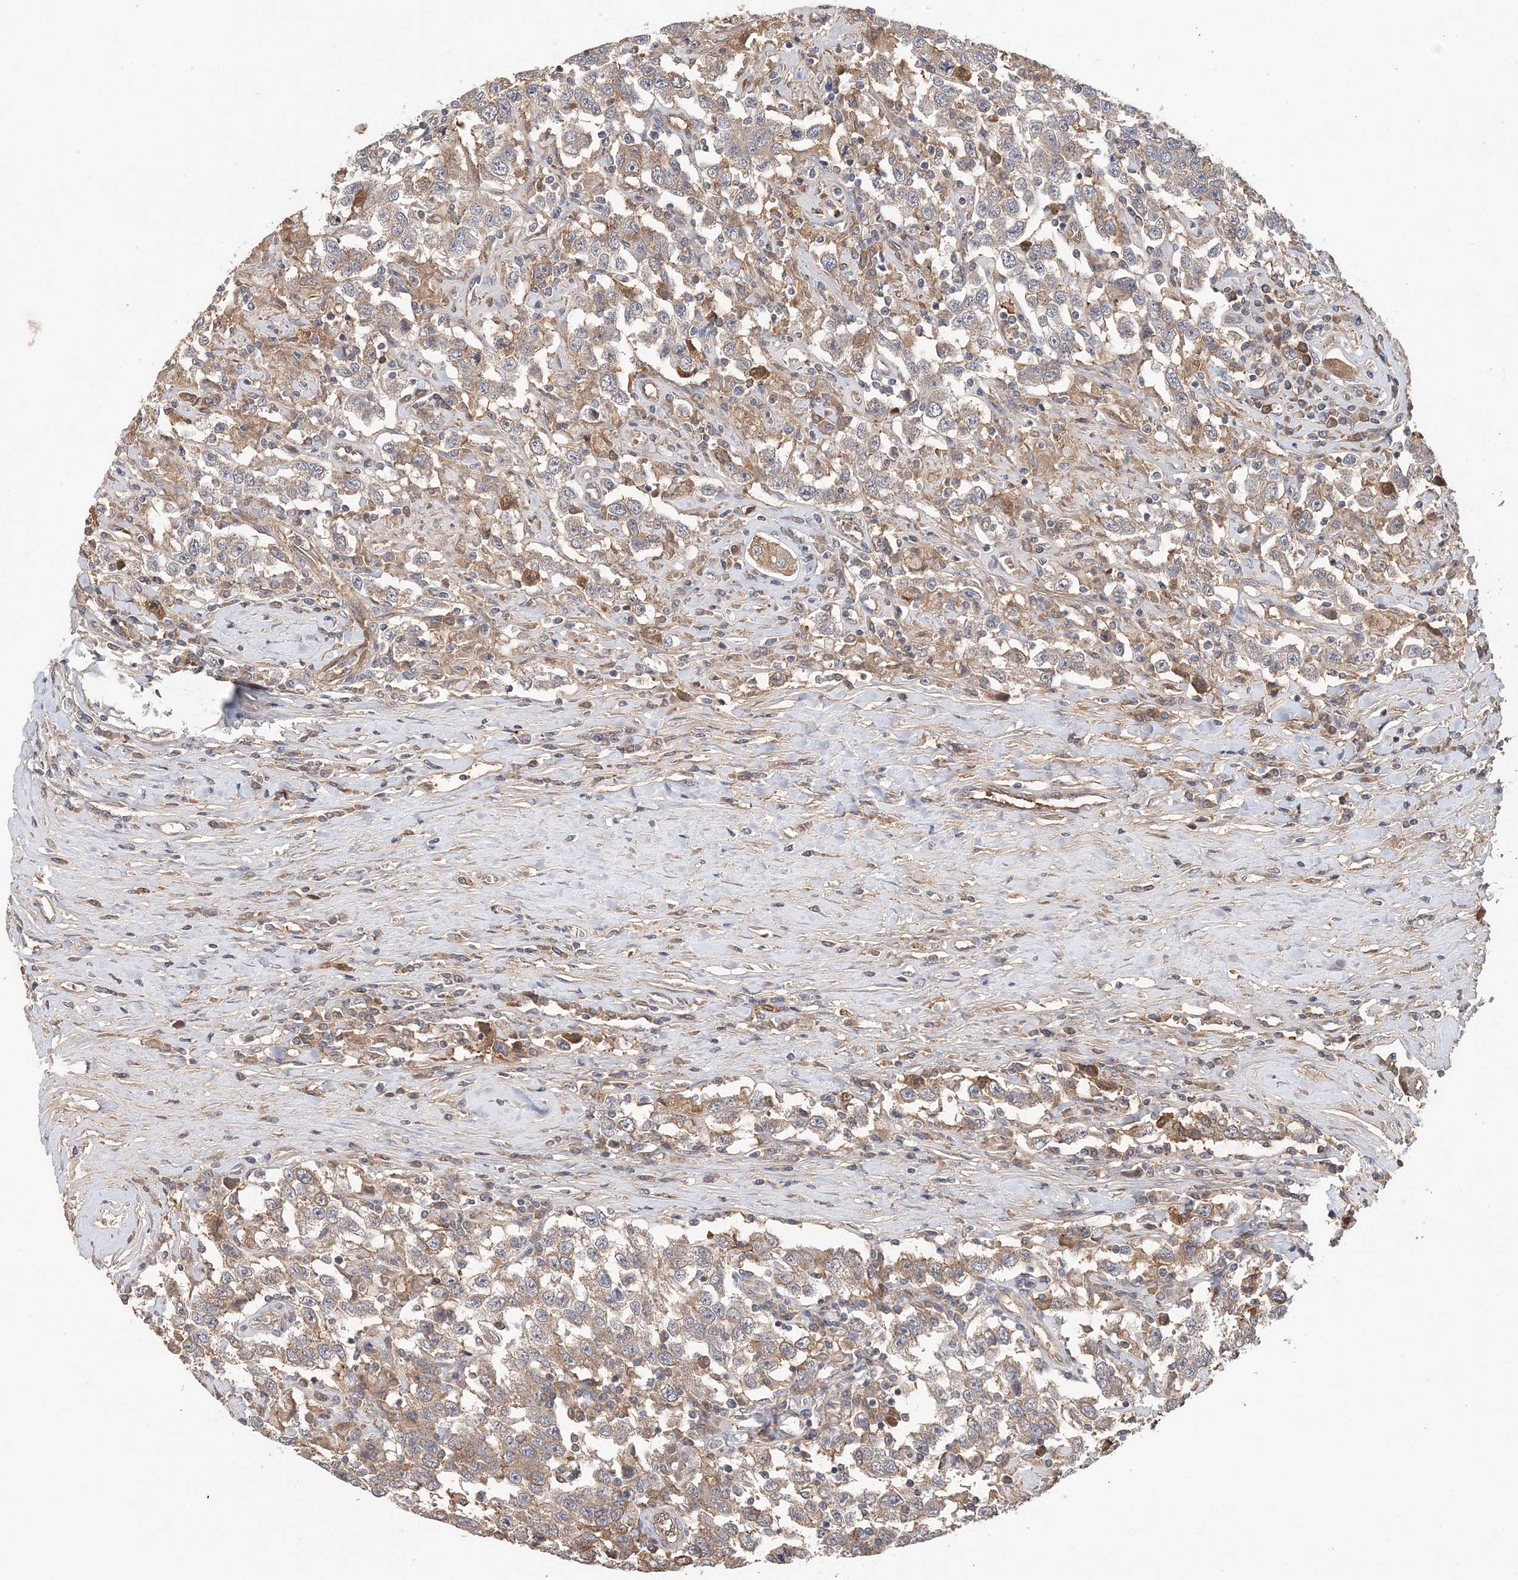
{"staining": {"intensity": "weak", "quantity": ">75%", "location": "cytoplasmic/membranous"}, "tissue": "testis cancer", "cell_type": "Tumor cells", "image_type": "cancer", "snomed": [{"axis": "morphology", "description": "Seminoma, NOS"}, {"axis": "topography", "description": "Testis"}], "caption": "A brown stain shows weak cytoplasmic/membranous expression of a protein in seminoma (testis) tumor cells.", "gene": "SYCP3", "patient": {"sex": "male", "age": 41}}